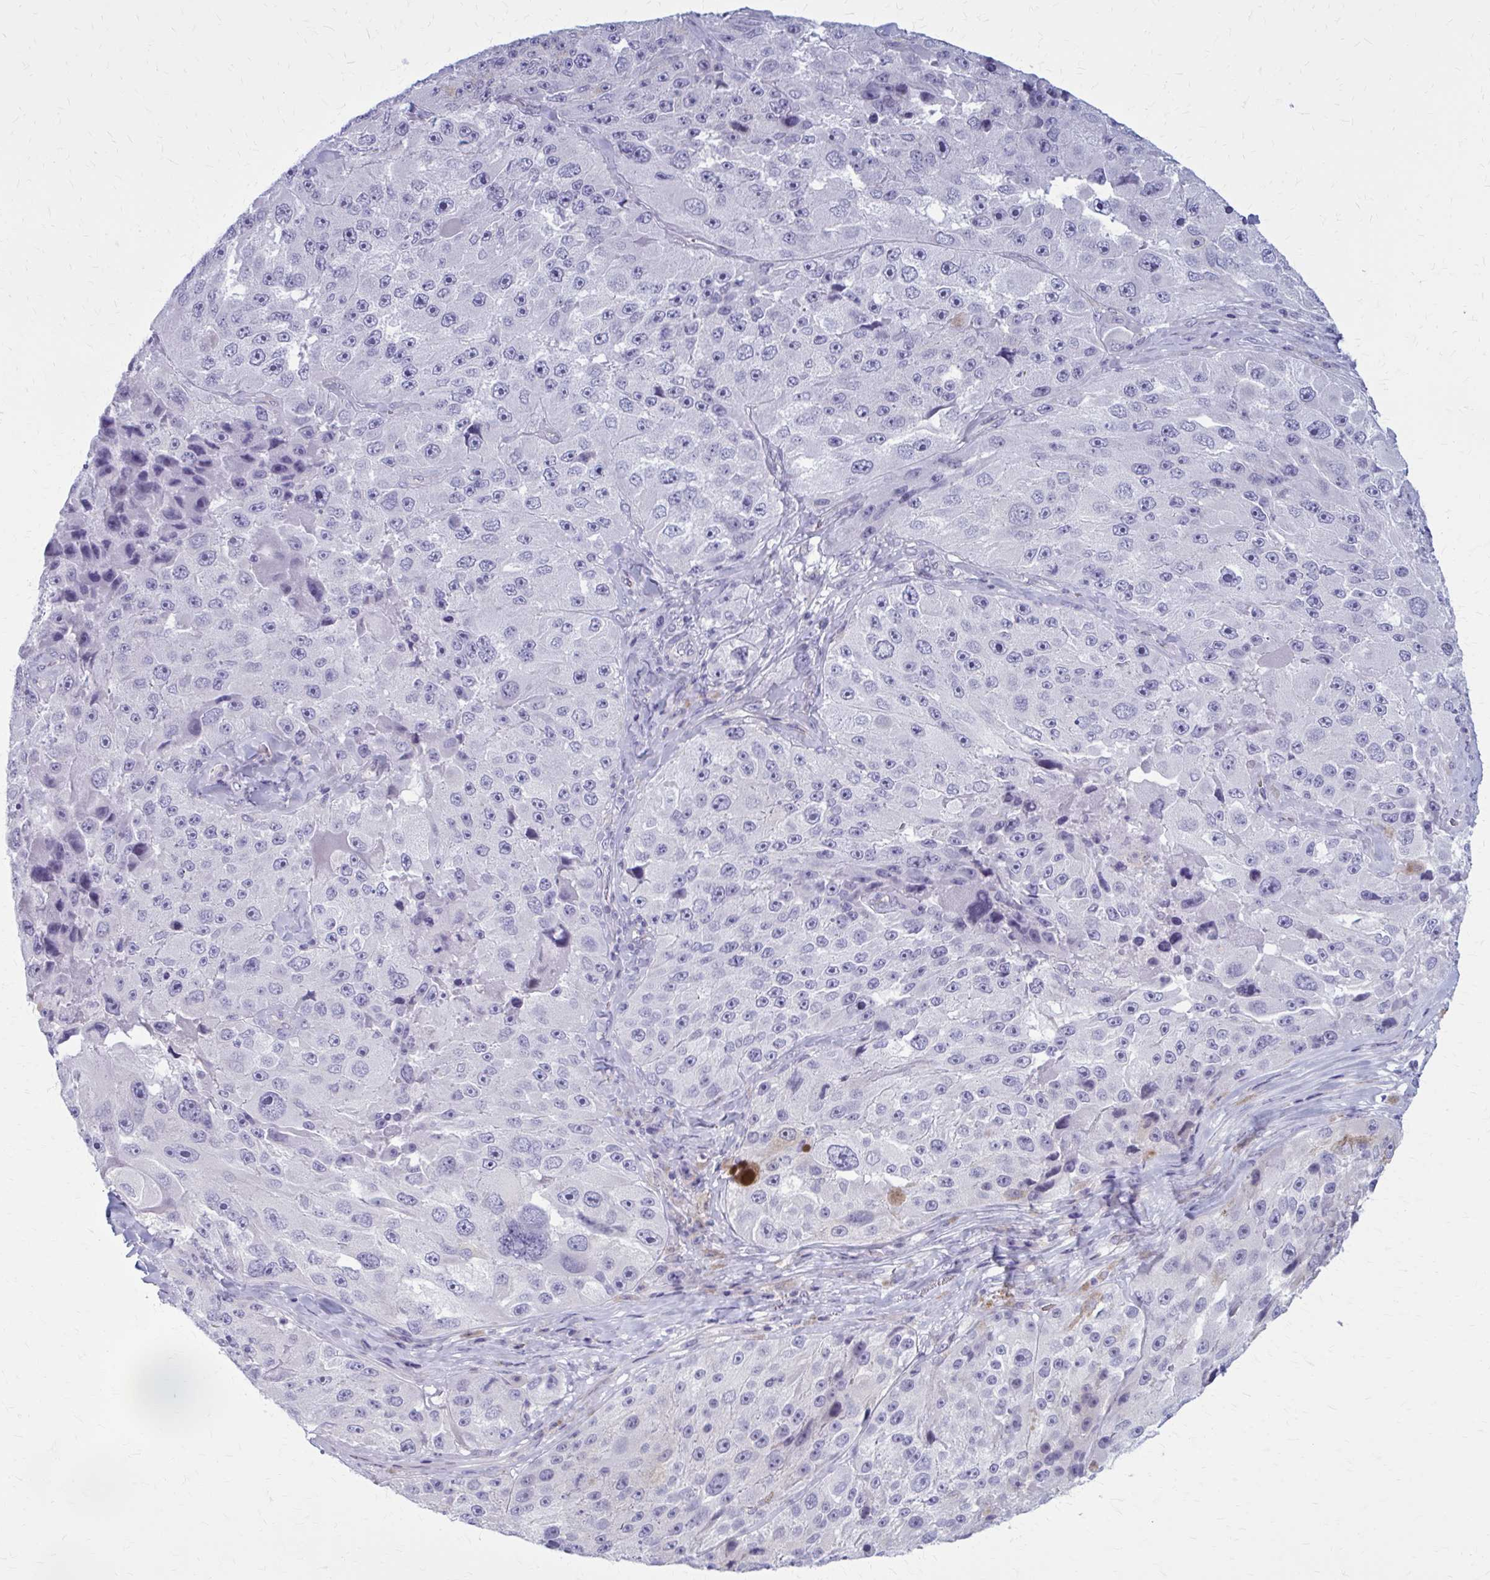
{"staining": {"intensity": "negative", "quantity": "none", "location": "none"}, "tissue": "melanoma", "cell_type": "Tumor cells", "image_type": "cancer", "snomed": [{"axis": "morphology", "description": "Malignant melanoma, Metastatic site"}, {"axis": "topography", "description": "Lymph node"}], "caption": "Malignant melanoma (metastatic site) stained for a protein using IHC shows no positivity tumor cells.", "gene": "CASQ2", "patient": {"sex": "male", "age": 62}}